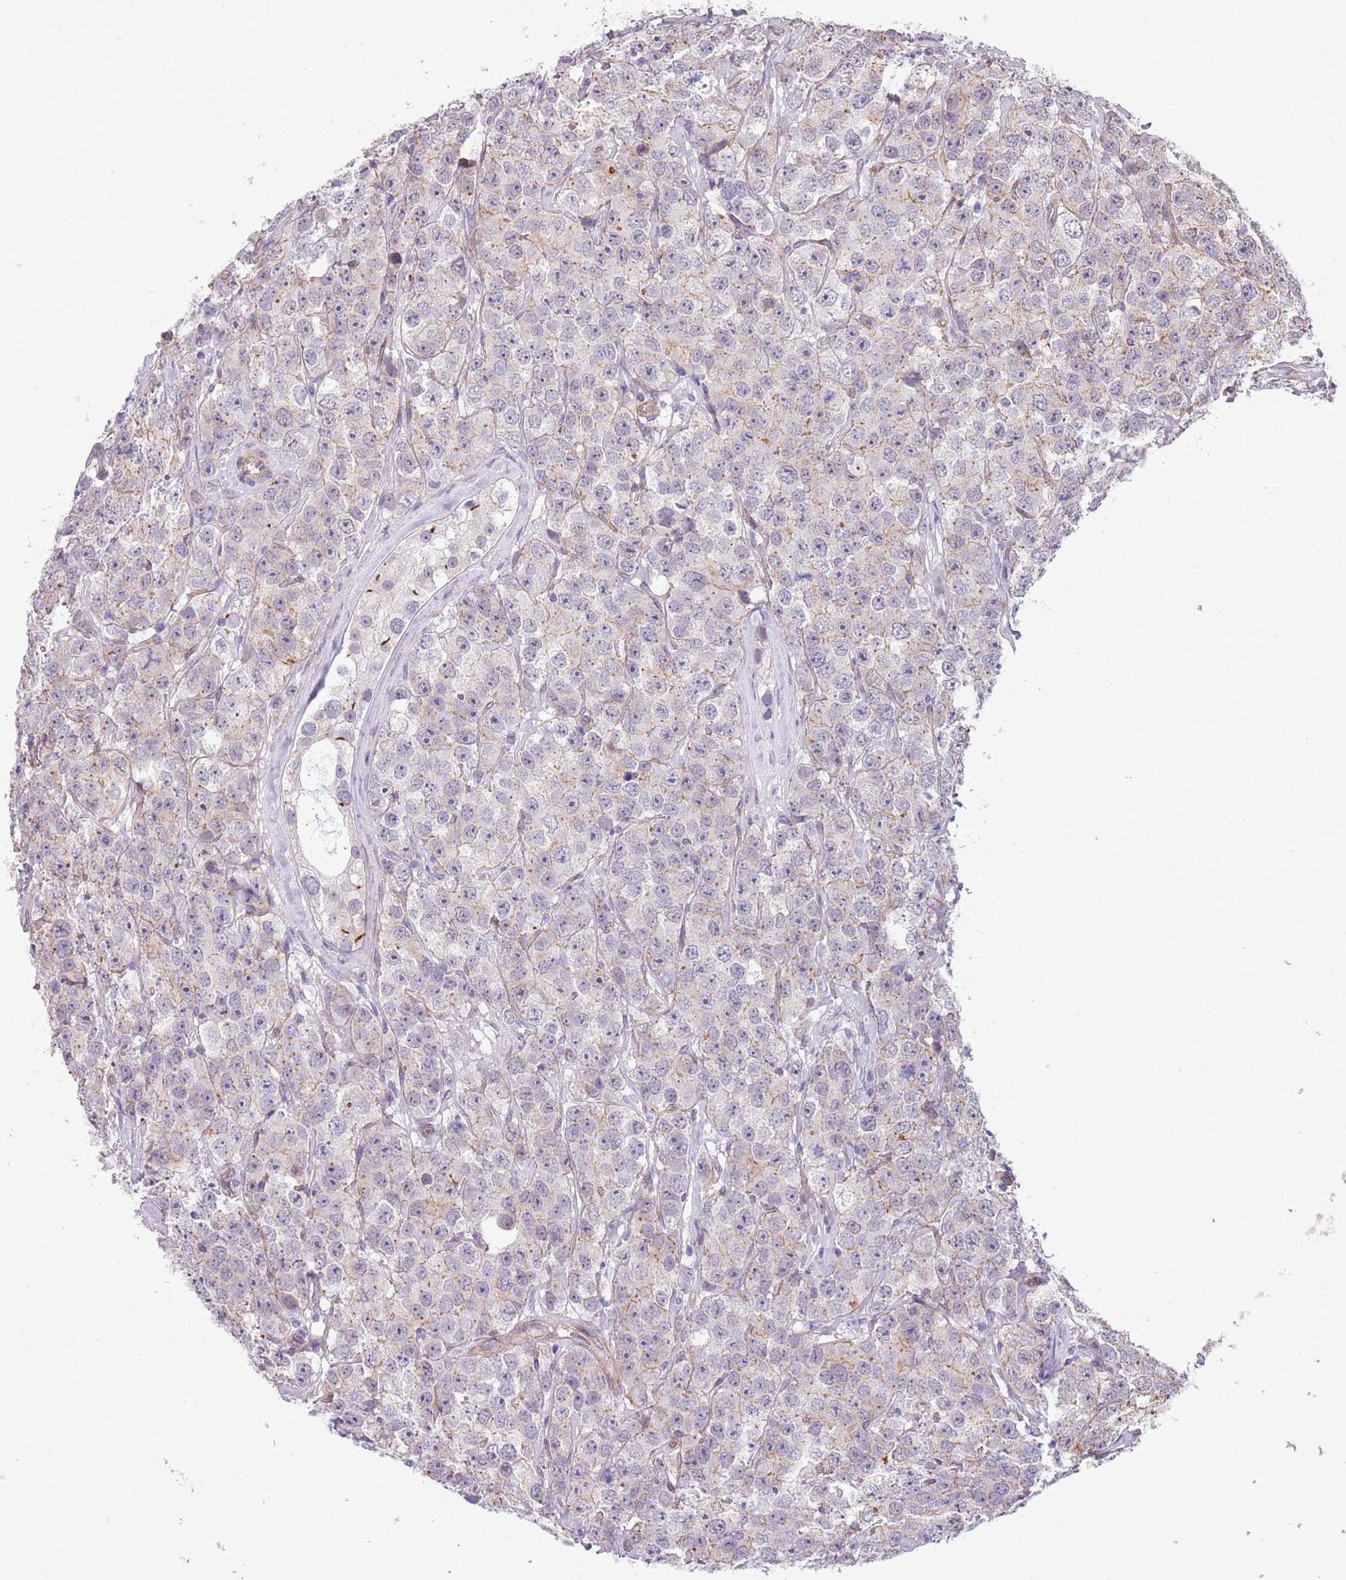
{"staining": {"intensity": "negative", "quantity": "none", "location": "none"}, "tissue": "testis cancer", "cell_type": "Tumor cells", "image_type": "cancer", "snomed": [{"axis": "morphology", "description": "Seminoma, NOS"}, {"axis": "topography", "description": "Testis"}], "caption": "Immunohistochemical staining of human seminoma (testis) displays no significant positivity in tumor cells.", "gene": "CREBZF", "patient": {"sex": "male", "age": 28}}